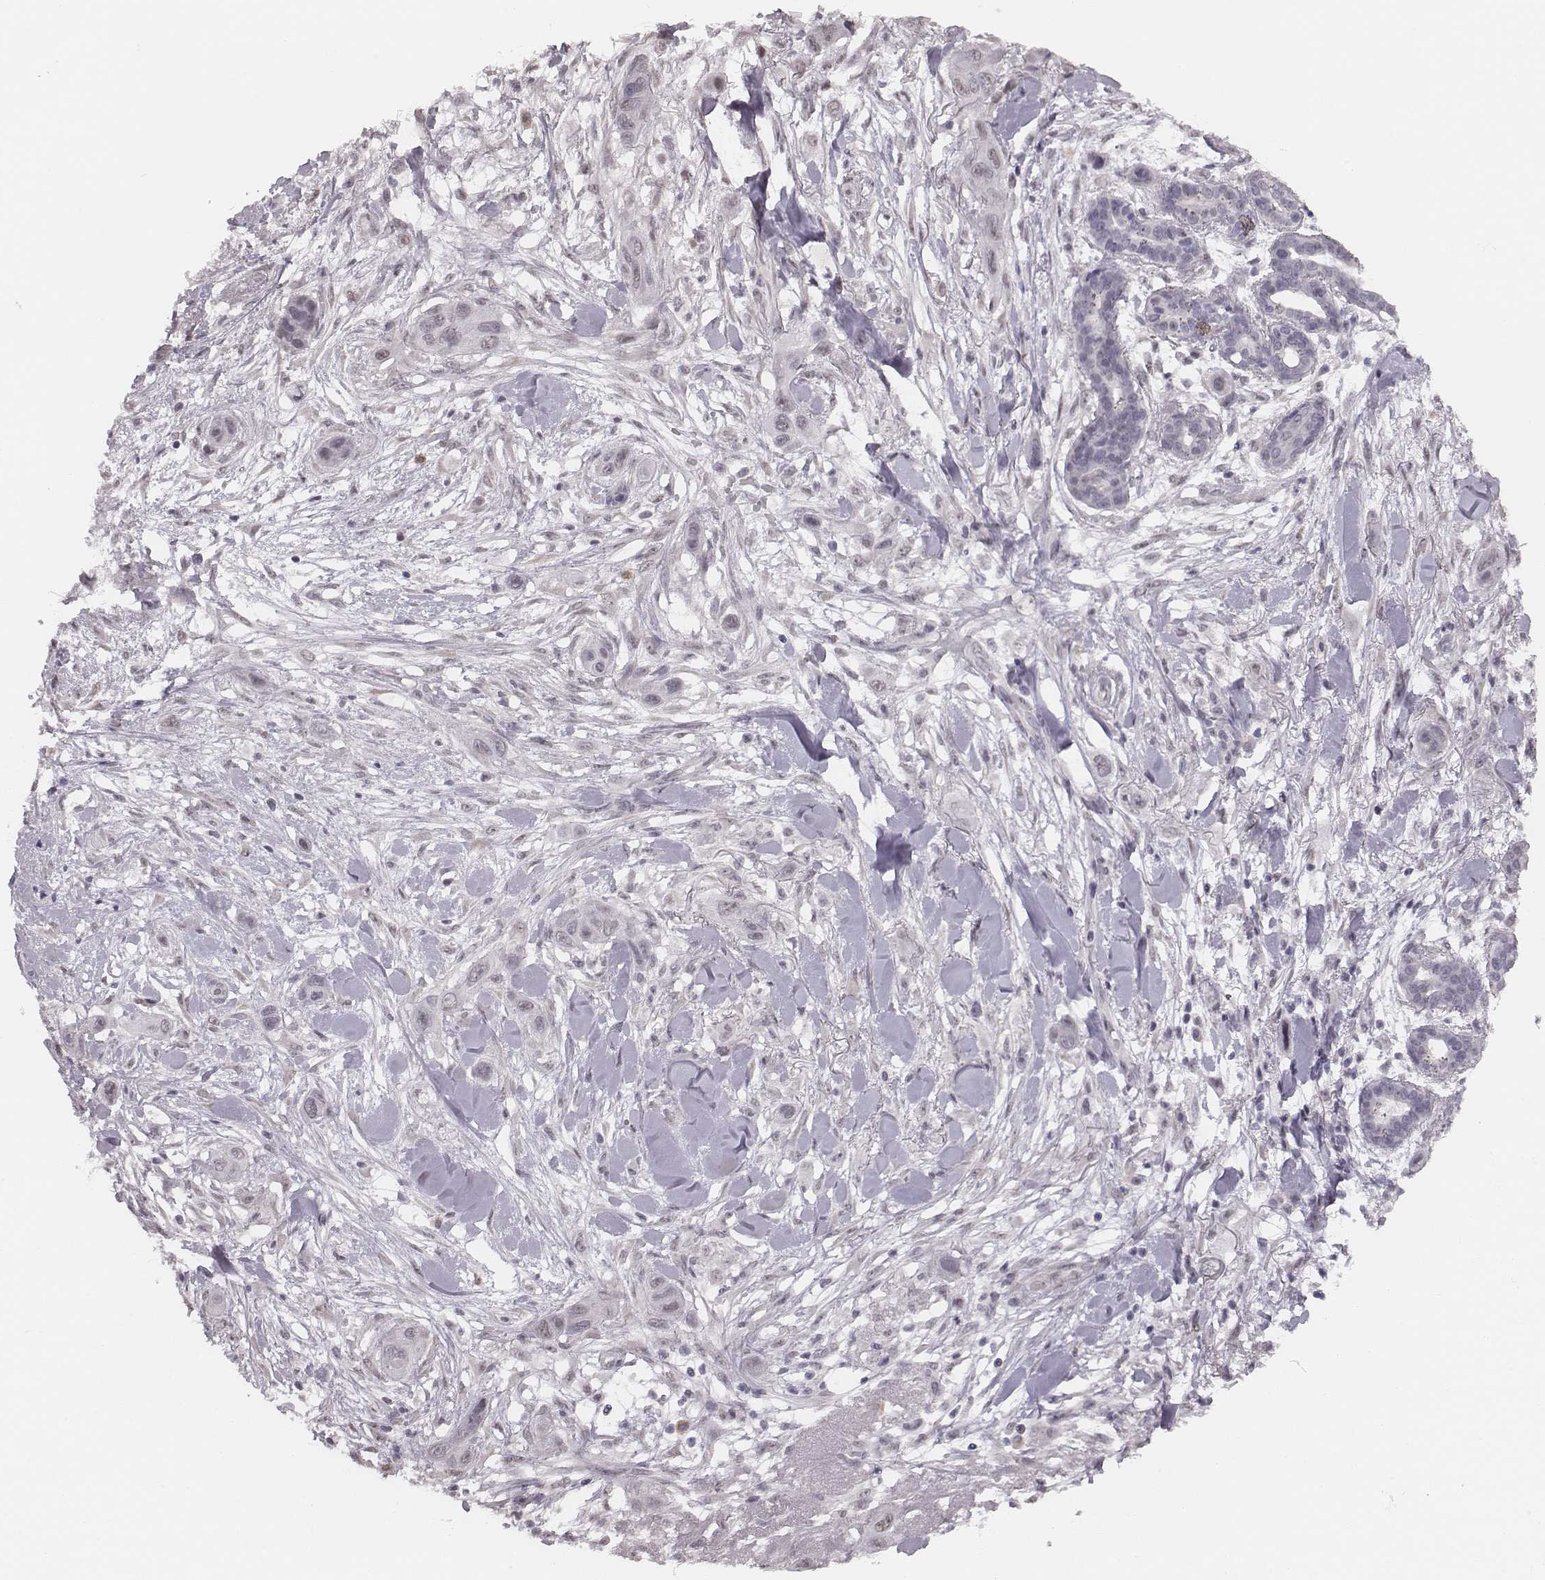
{"staining": {"intensity": "negative", "quantity": "none", "location": "none"}, "tissue": "skin cancer", "cell_type": "Tumor cells", "image_type": "cancer", "snomed": [{"axis": "morphology", "description": "Squamous cell carcinoma, NOS"}, {"axis": "topography", "description": "Skin"}], "caption": "IHC of human skin cancer (squamous cell carcinoma) exhibits no positivity in tumor cells.", "gene": "RPGRIP1", "patient": {"sex": "male", "age": 79}}